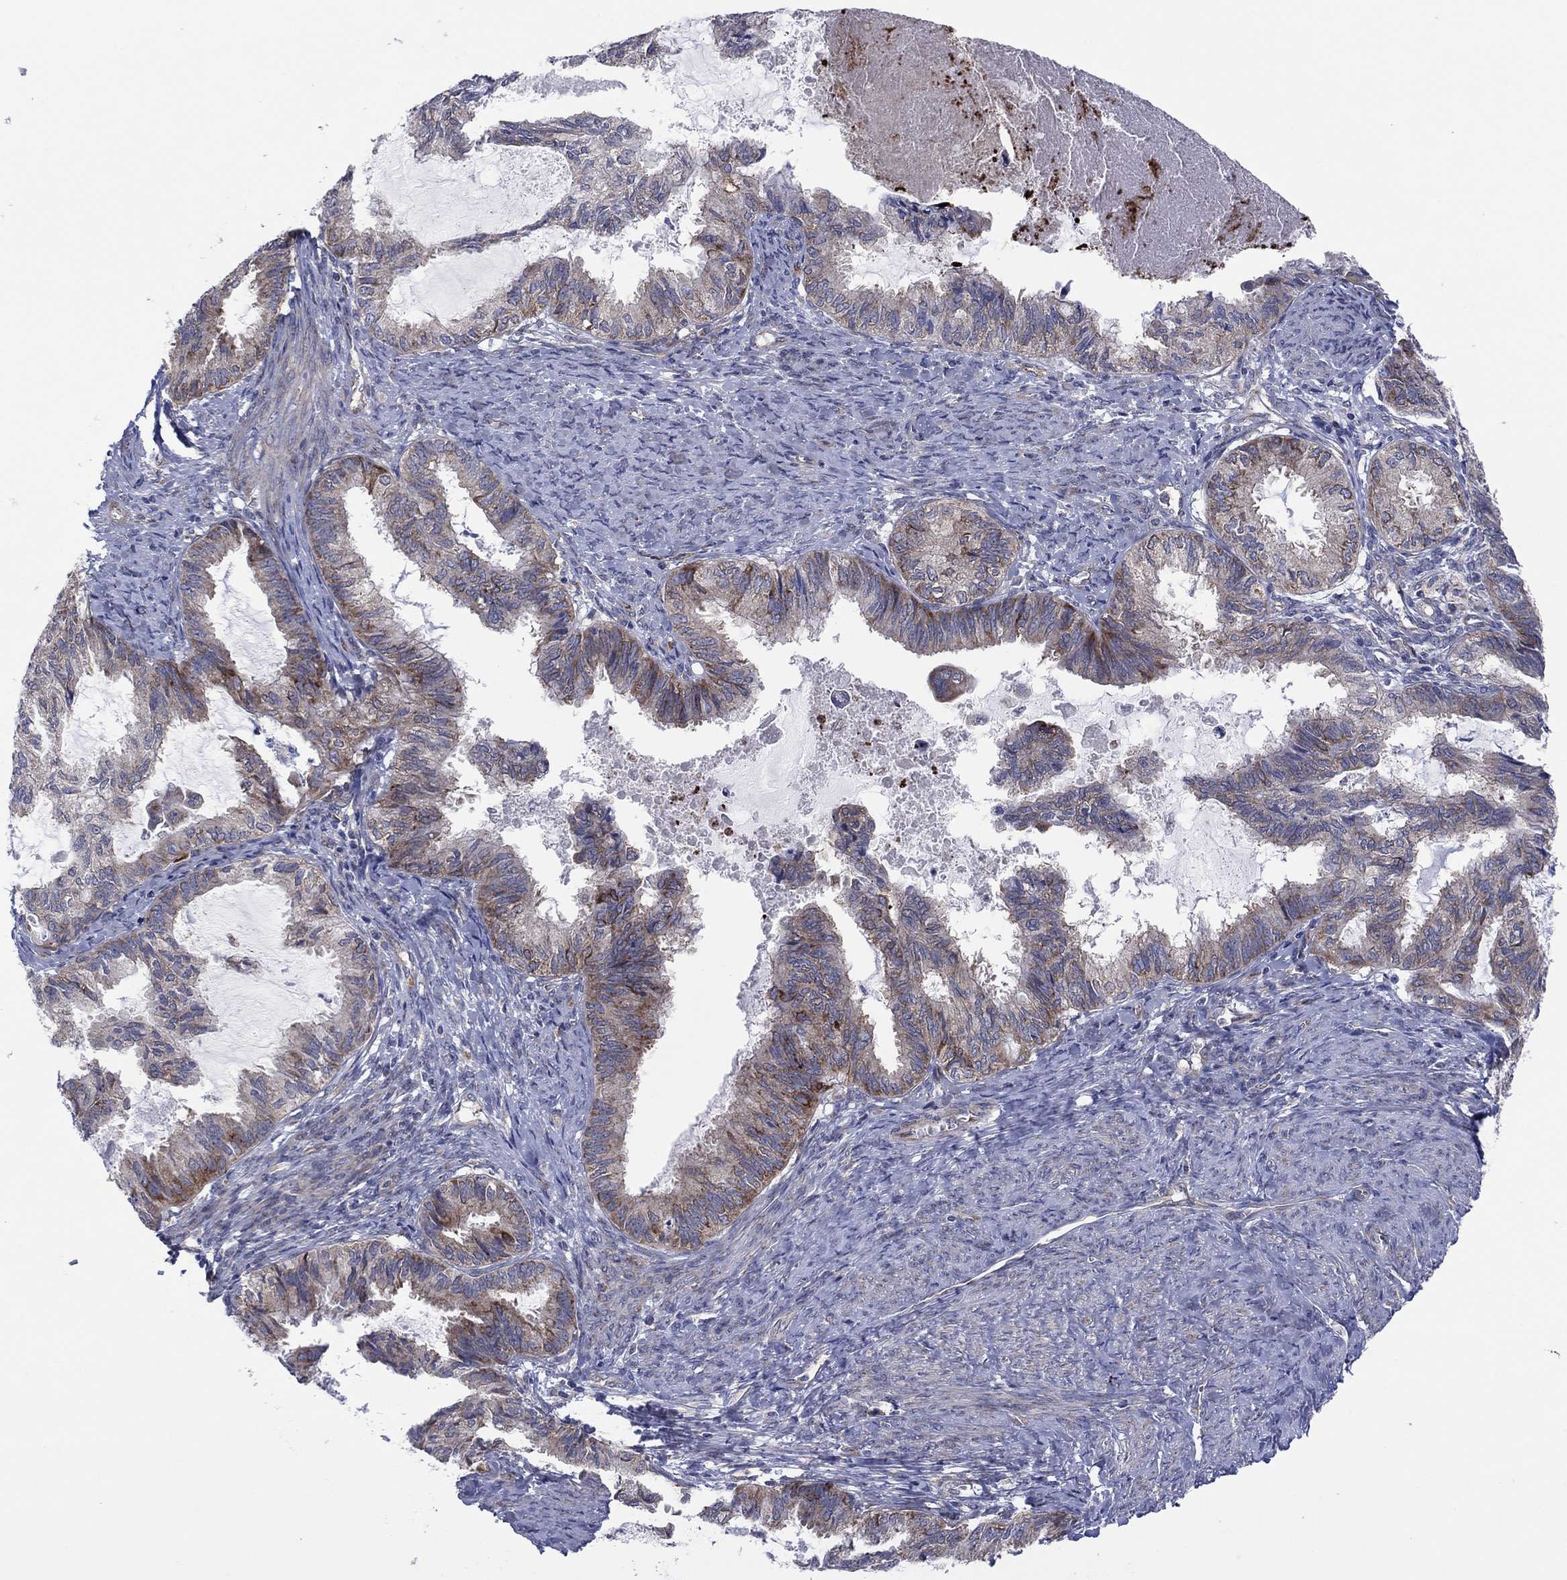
{"staining": {"intensity": "moderate", "quantity": "25%-75%", "location": "cytoplasmic/membranous"}, "tissue": "endometrial cancer", "cell_type": "Tumor cells", "image_type": "cancer", "snomed": [{"axis": "morphology", "description": "Adenocarcinoma, NOS"}, {"axis": "topography", "description": "Endometrium"}], "caption": "Human endometrial adenocarcinoma stained with a protein marker reveals moderate staining in tumor cells.", "gene": "GPR155", "patient": {"sex": "female", "age": 86}}